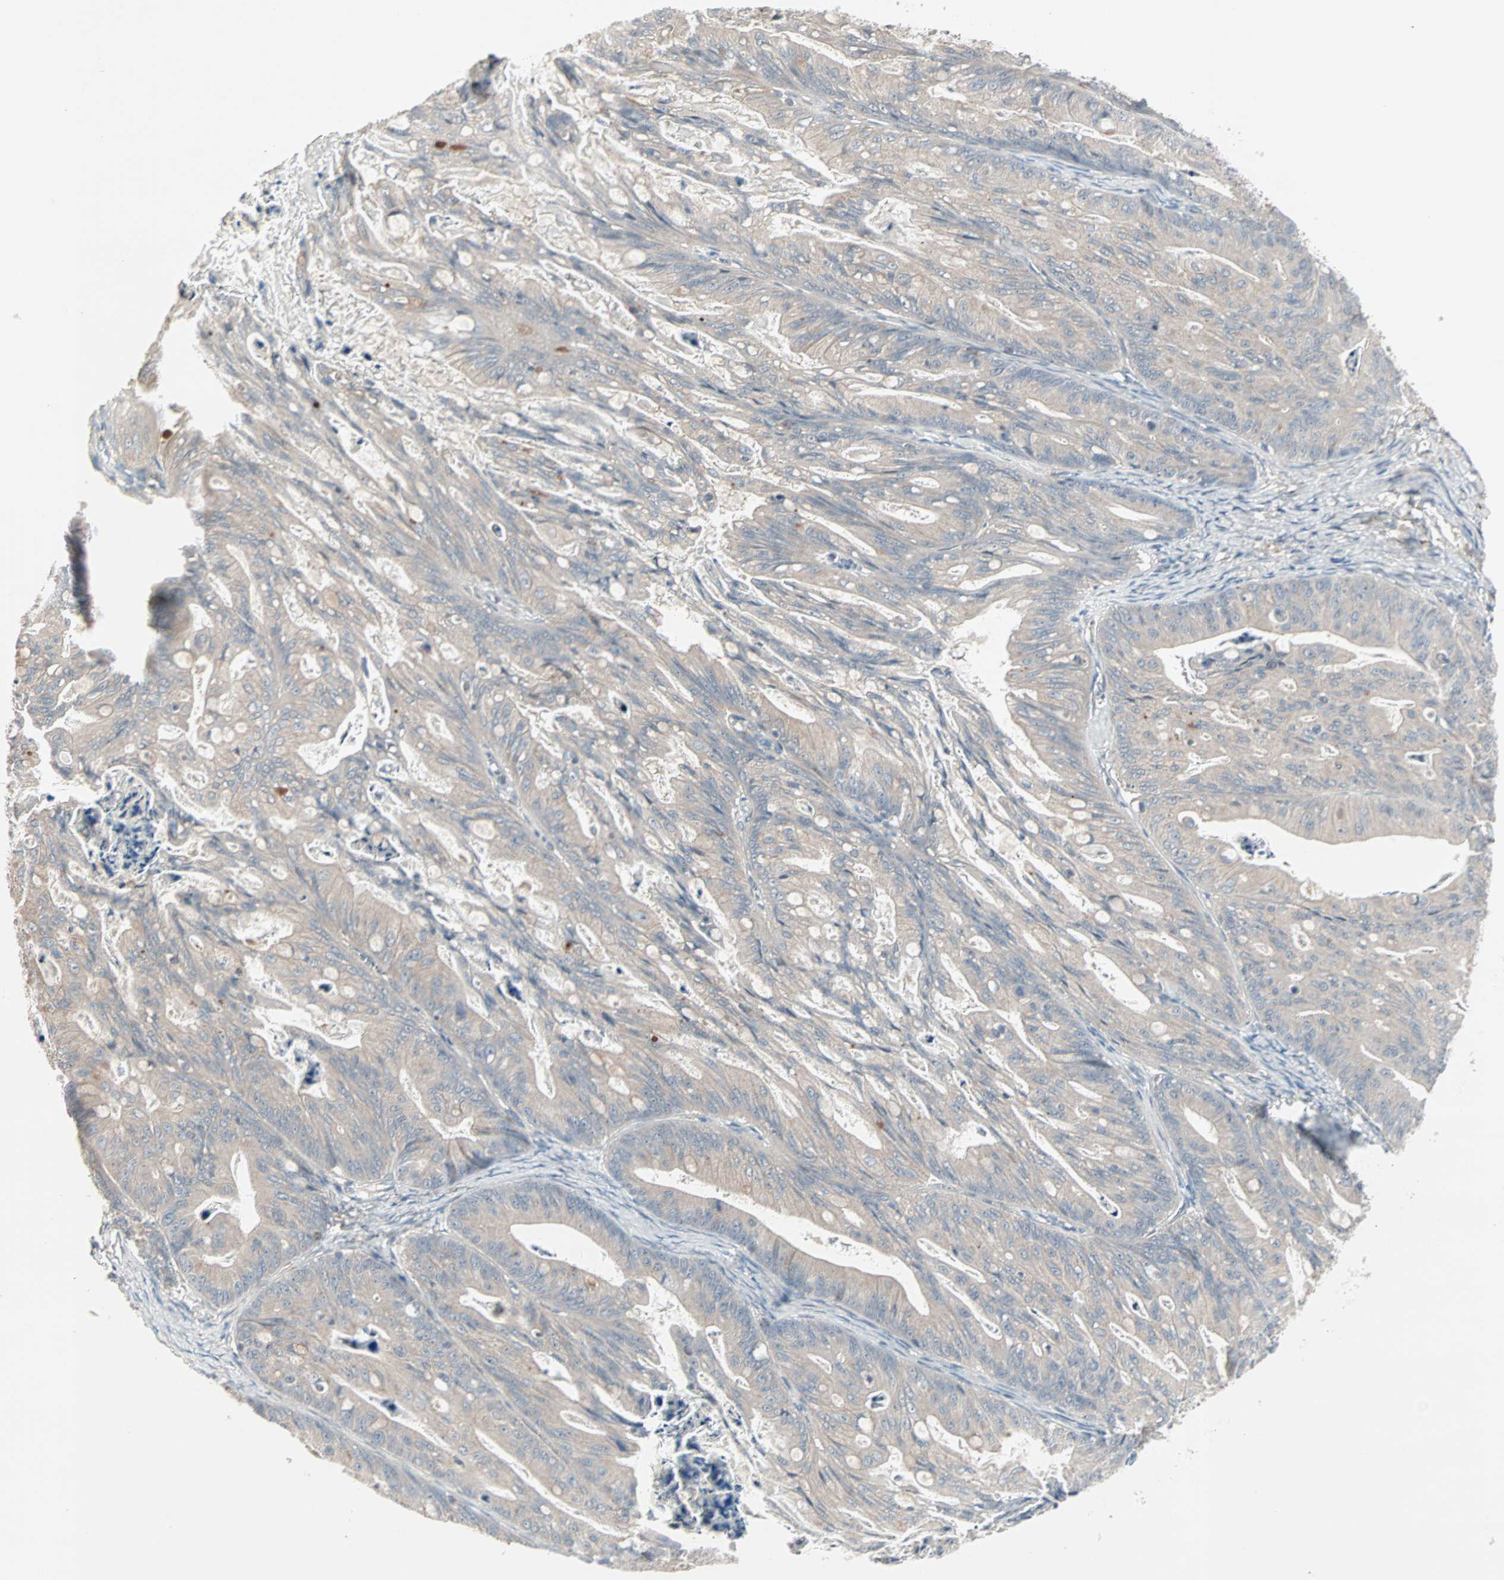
{"staining": {"intensity": "weak", "quantity": "25%-75%", "location": "cytoplasmic/membranous"}, "tissue": "ovarian cancer", "cell_type": "Tumor cells", "image_type": "cancer", "snomed": [{"axis": "morphology", "description": "Cystadenocarcinoma, mucinous, NOS"}, {"axis": "topography", "description": "Ovary"}], "caption": "Weak cytoplasmic/membranous expression is identified in approximately 25%-75% of tumor cells in ovarian cancer.", "gene": "JMJD7-PLA2G4B", "patient": {"sex": "female", "age": 37}}